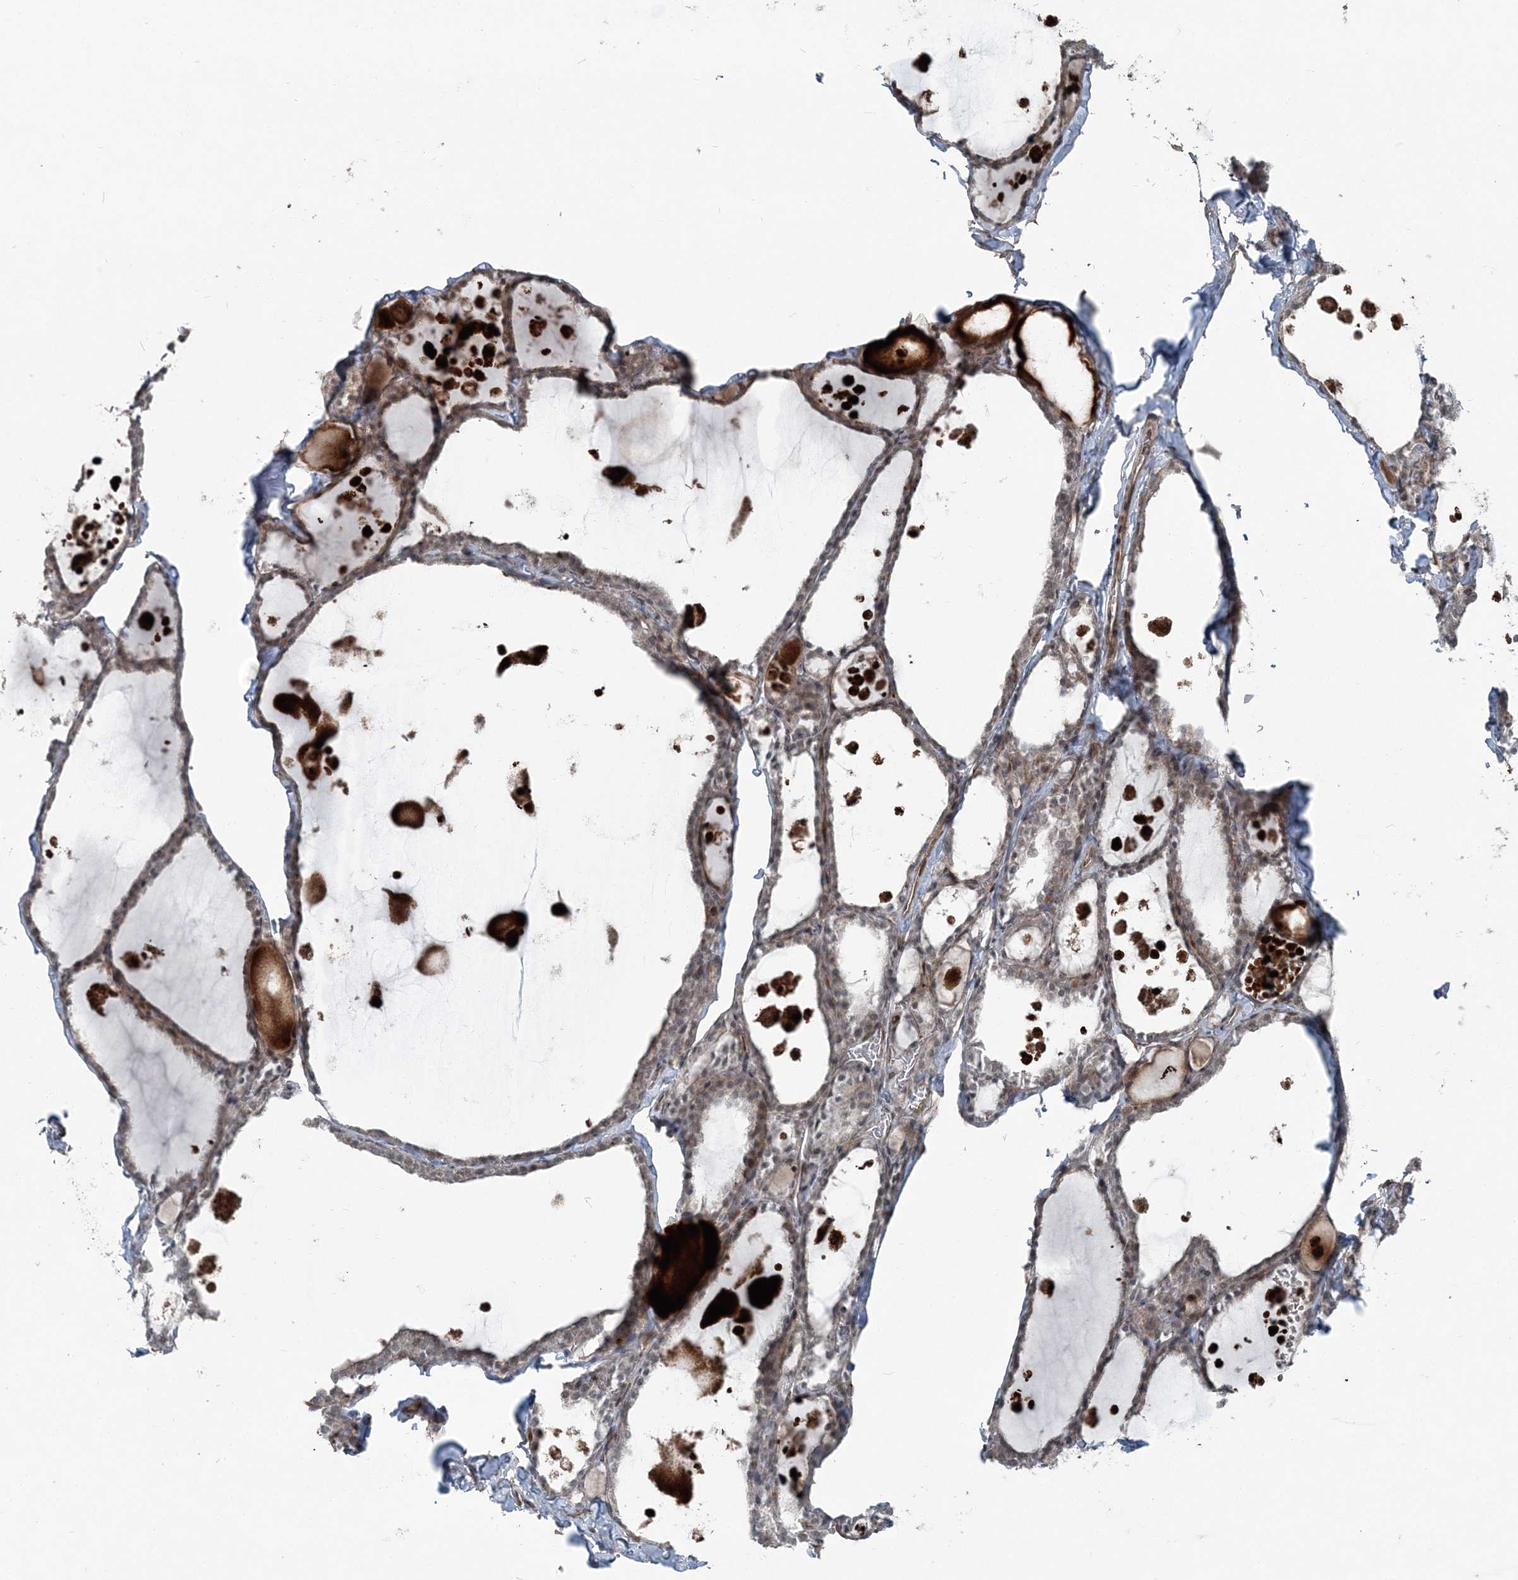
{"staining": {"intensity": "negative", "quantity": "none", "location": "none"}, "tissue": "thyroid gland", "cell_type": "Glandular cells", "image_type": "normal", "snomed": [{"axis": "morphology", "description": "Normal tissue, NOS"}, {"axis": "topography", "description": "Thyroid gland"}], "caption": "High magnification brightfield microscopy of benign thyroid gland stained with DAB (brown) and counterstained with hematoxylin (blue): glandular cells show no significant staining.", "gene": "FBXL17", "patient": {"sex": "male", "age": 56}}